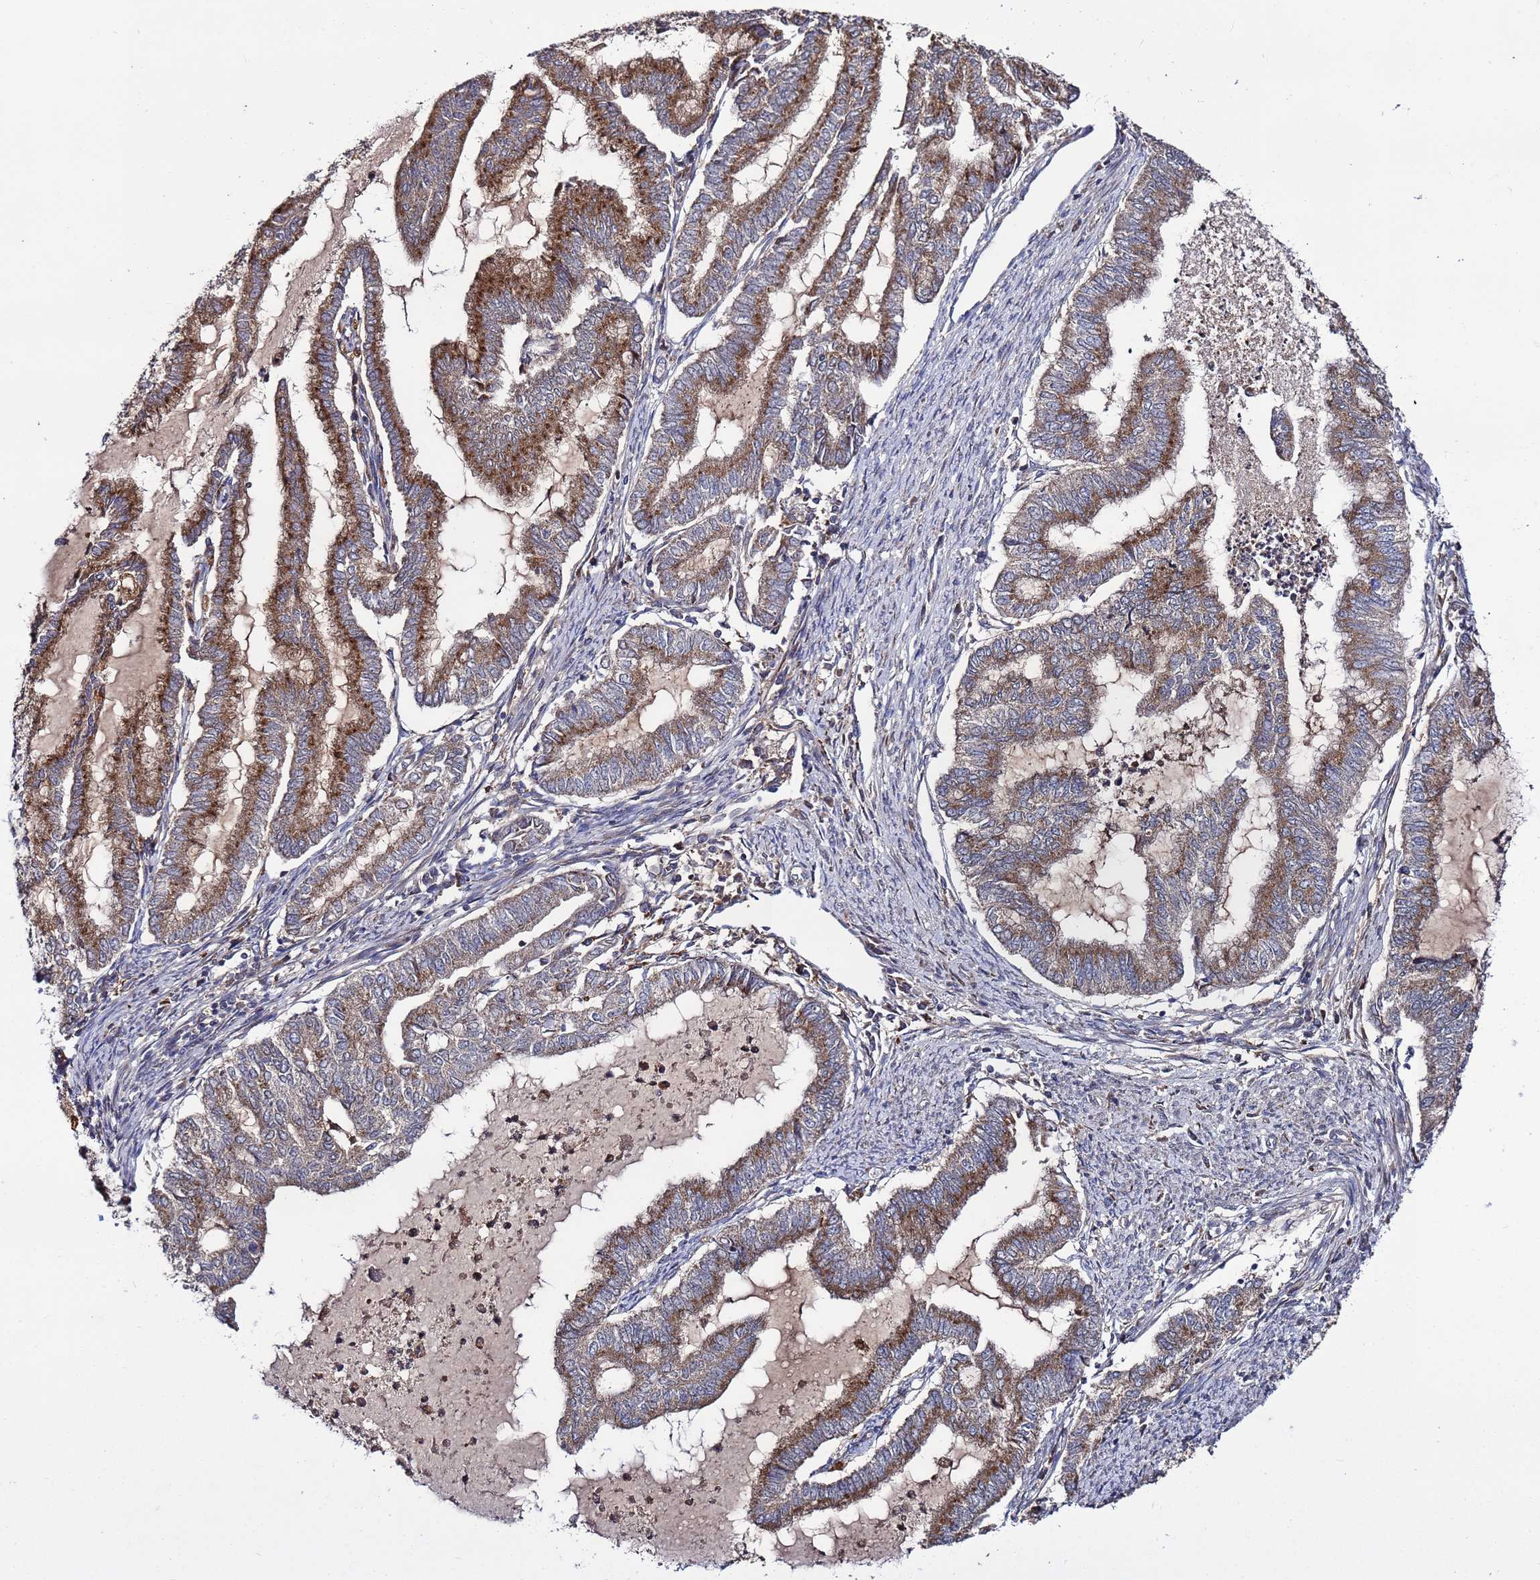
{"staining": {"intensity": "moderate", "quantity": ">75%", "location": "cytoplasmic/membranous"}, "tissue": "endometrial cancer", "cell_type": "Tumor cells", "image_type": "cancer", "snomed": [{"axis": "morphology", "description": "Adenocarcinoma, NOS"}, {"axis": "topography", "description": "Endometrium"}], "caption": "This is a histology image of IHC staining of endometrial cancer (adenocarcinoma), which shows moderate expression in the cytoplasmic/membranous of tumor cells.", "gene": "TMEM176B", "patient": {"sex": "female", "age": 79}}